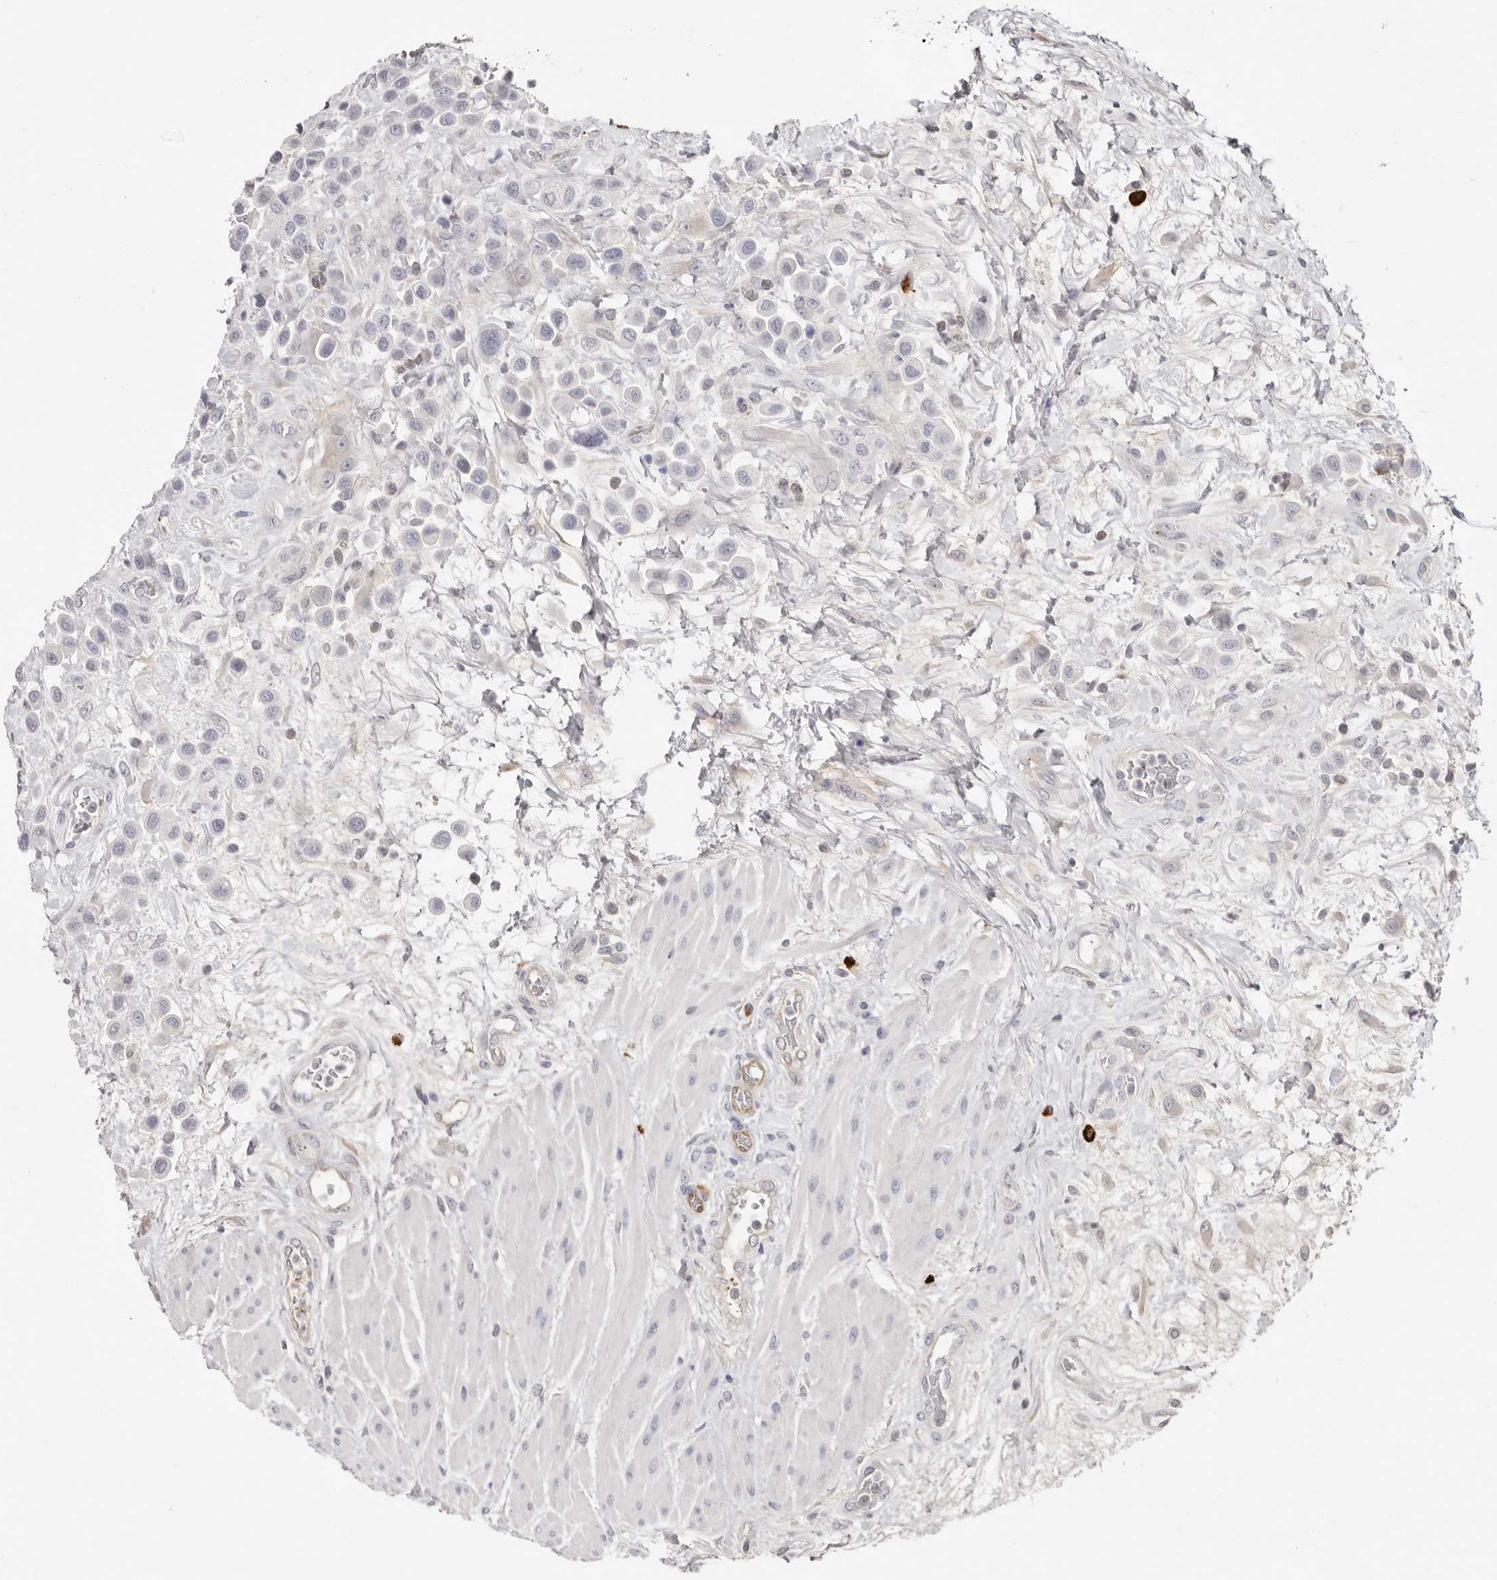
{"staining": {"intensity": "negative", "quantity": "none", "location": "none"}, "tissue": "urothelial cancer", "cell_type": "Tumor cells", "image_type": "cancer", "snomed": [{"axis": "morphology", "description": "Urothelial carcinoma, High grade"}, {"axis": "topography", "description": "Urinary bladder"}], "caption": "Immunohistochemistry (IHC) micrograph of urothelial cancer stained for a protein (brown), which exhibits no staining in tumor cells. The staining is performed using DAB (3,3'-diaminobenzidine) brown chromogen with nuclei counter-stained in using hematoxylin.", "gene": "PKDCC", "patient": {"sex": "male", "age": 50}}